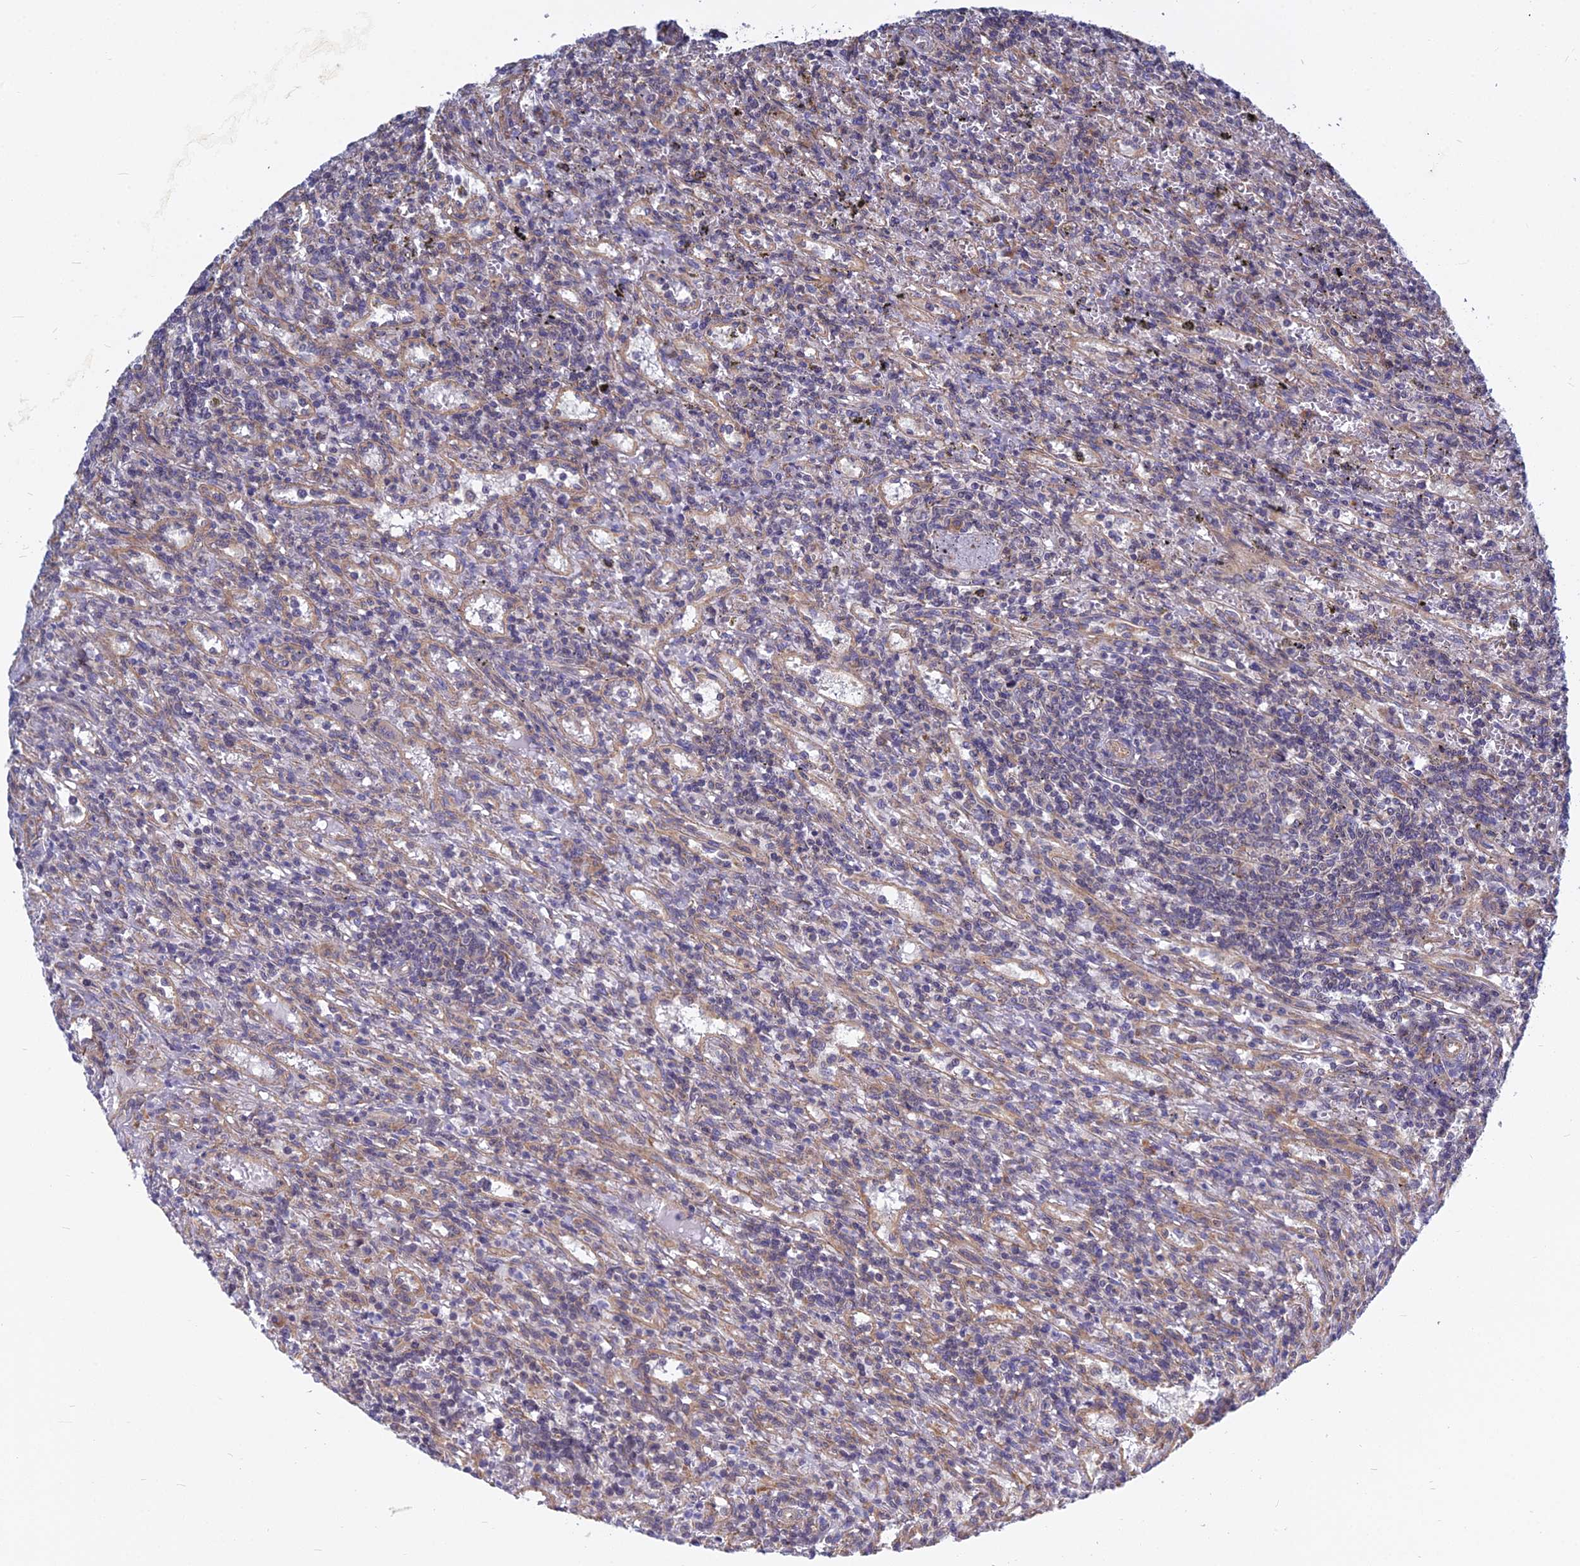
{"staining": {"intensity": "negative", "quantity": "none", "location": "none"}, "tissue": "lymphoma", "cell_type": "Tumor cells", "image_type": "cancer", "snomed": [{"axis": "morphology", "description": "Malignant lymphoma, non-Hodgkin's type, Low grade"}, {"axis": "topography", "description": "Spleen"}], "caption": "DAB immunohistochemical staining of lymphoma shows no significant positivity in tumor cells. The staining was performed using DAB (3,3'-diaminobenzidine) to visualize the protein expression in brown, while the nuclei were stained in blue with hematoxylin (Magnification: 20x).", "gene": "KIAA1143", "patient": {"sex": "male", "age": 76}}